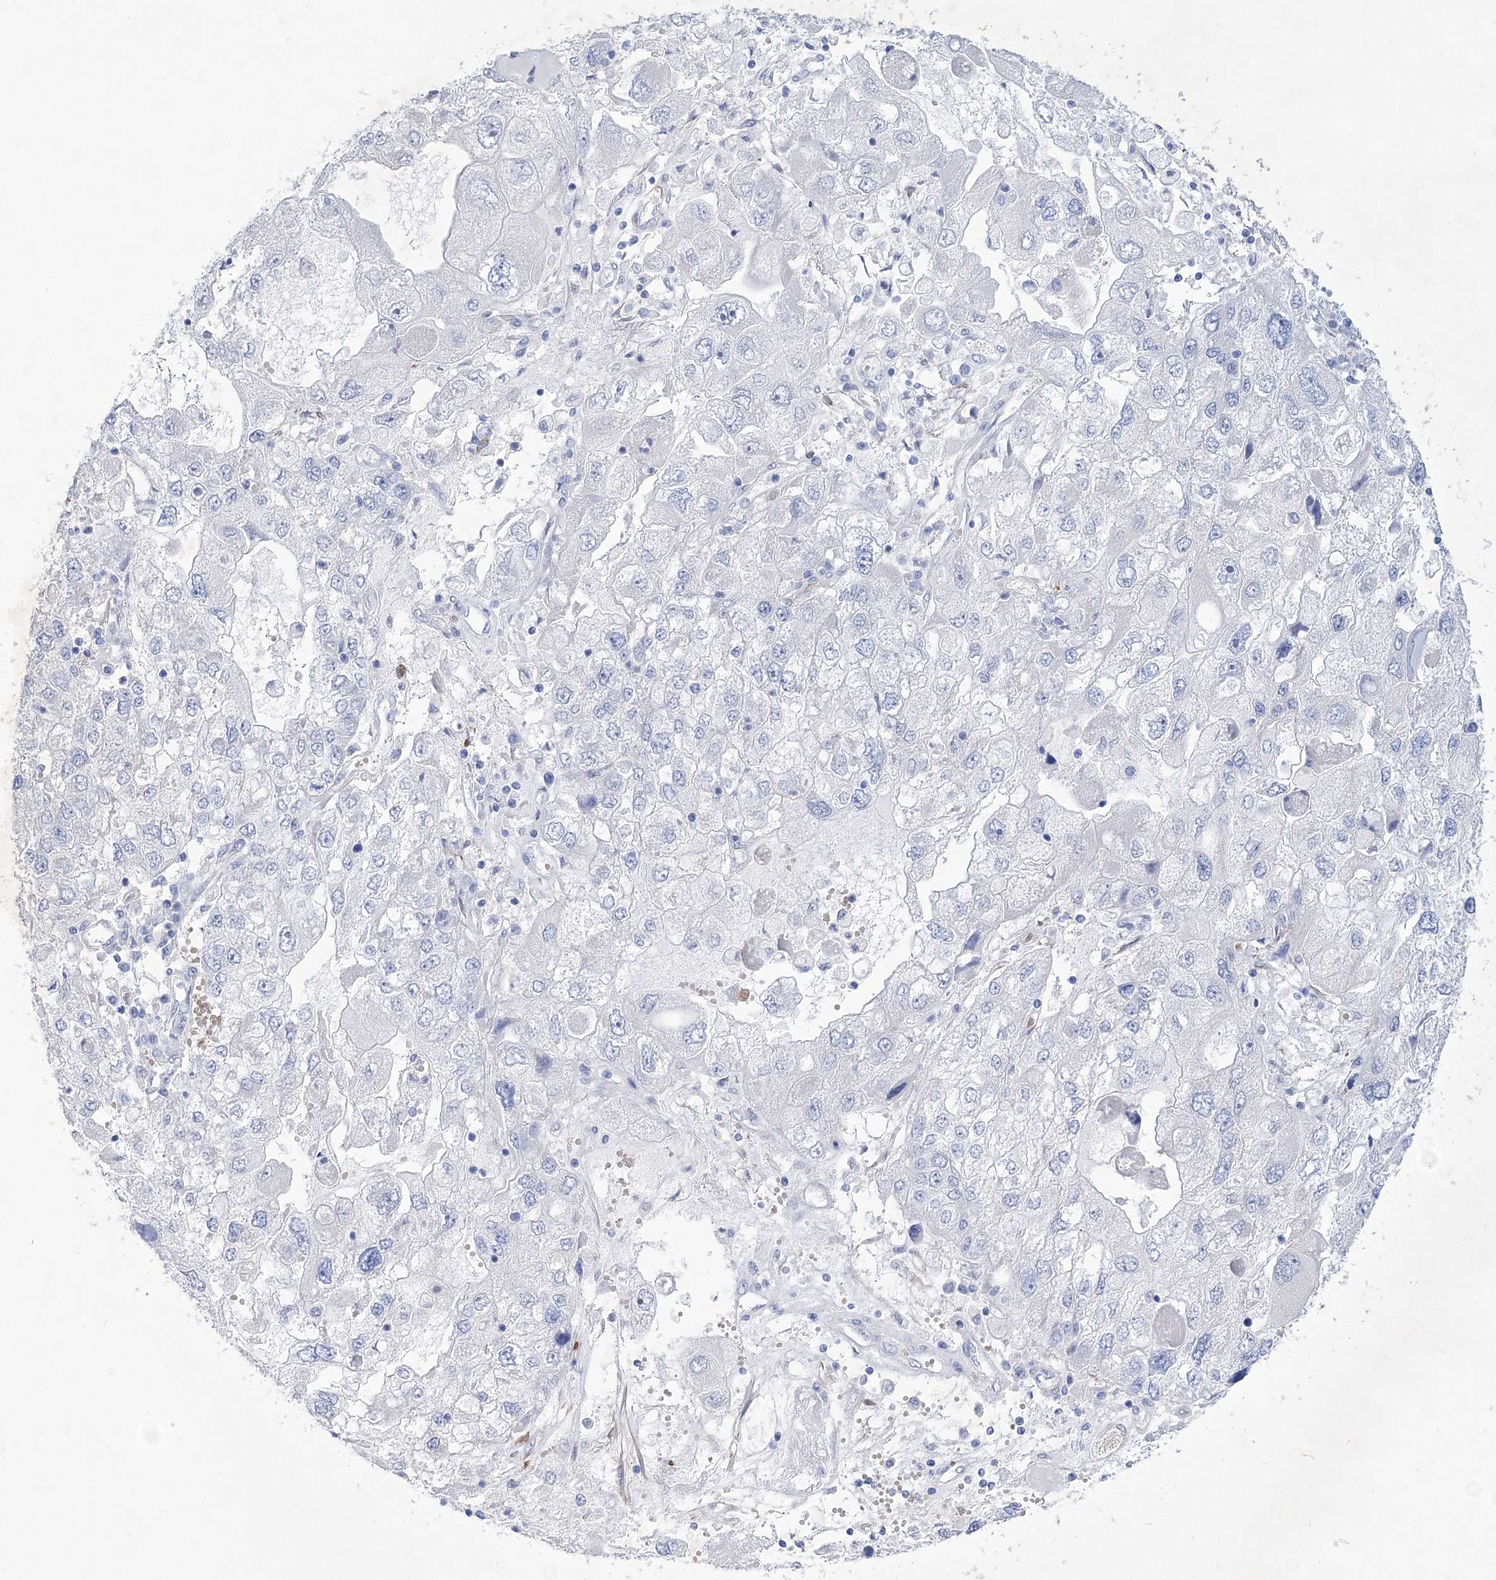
{"staining": {"intensity": "negative", "quantity": "none", "location": "none"}, "tissue": "endometrial cancer", "cell_type": "Tumor cells", "image_type": "cancer", "snomed": [{"axis": "morphology", "description": "Adenocarcinoma, NOS"}, {"axis": "topography", "description": "Endometrium"}], "caption": "The micrograph exhibits no staining of tumor cells in adenocarcinoma (endometrial). (Stains: DAB IHC with hematoxylin counter stain, Microscopy: brightfield microscopy at high magnification).", "gene": "WDR74", "patient": {"sex": "female", "age": 49}}